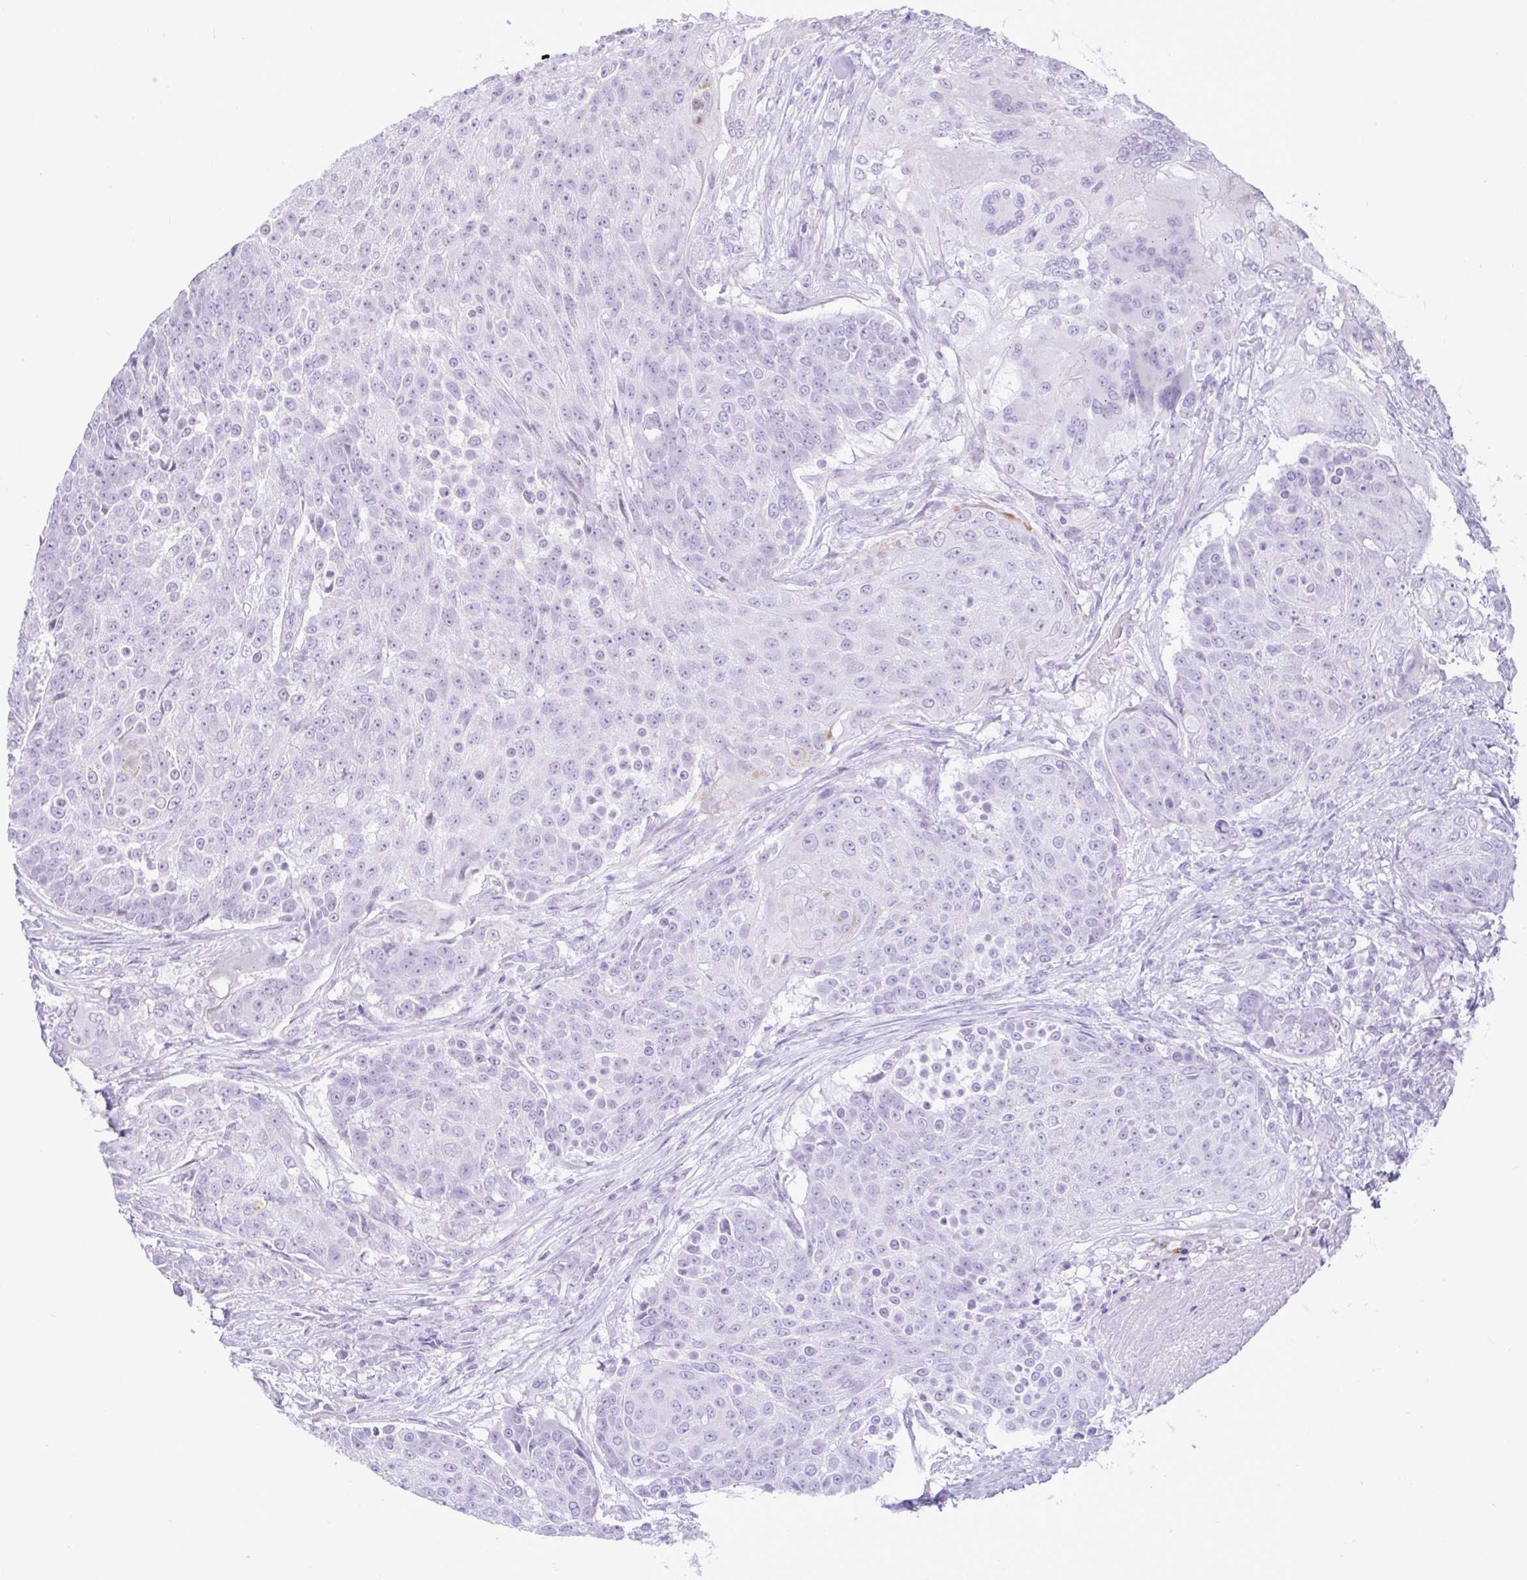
{"staining": {"intensity": "negative", "quantity": "none", "location": "none"}, "tissue": "urothelial cancer", "cell_type": "Tumor cells", "image_type": "cancer", "snomed": [{"axis": "morphology", "description": "Urothelial carcinoma, High grade"}, {"axis": "topography", "description": "Urinary bladder"}], "caption": "Immunohistochemistry (IHC) image of human urothelial carcinoma (high-grade) stained for a protein (brown), which displays no staining in tumor cells.", "gene": "REEP1", "patient": {"sex": "female", "age": 63}}